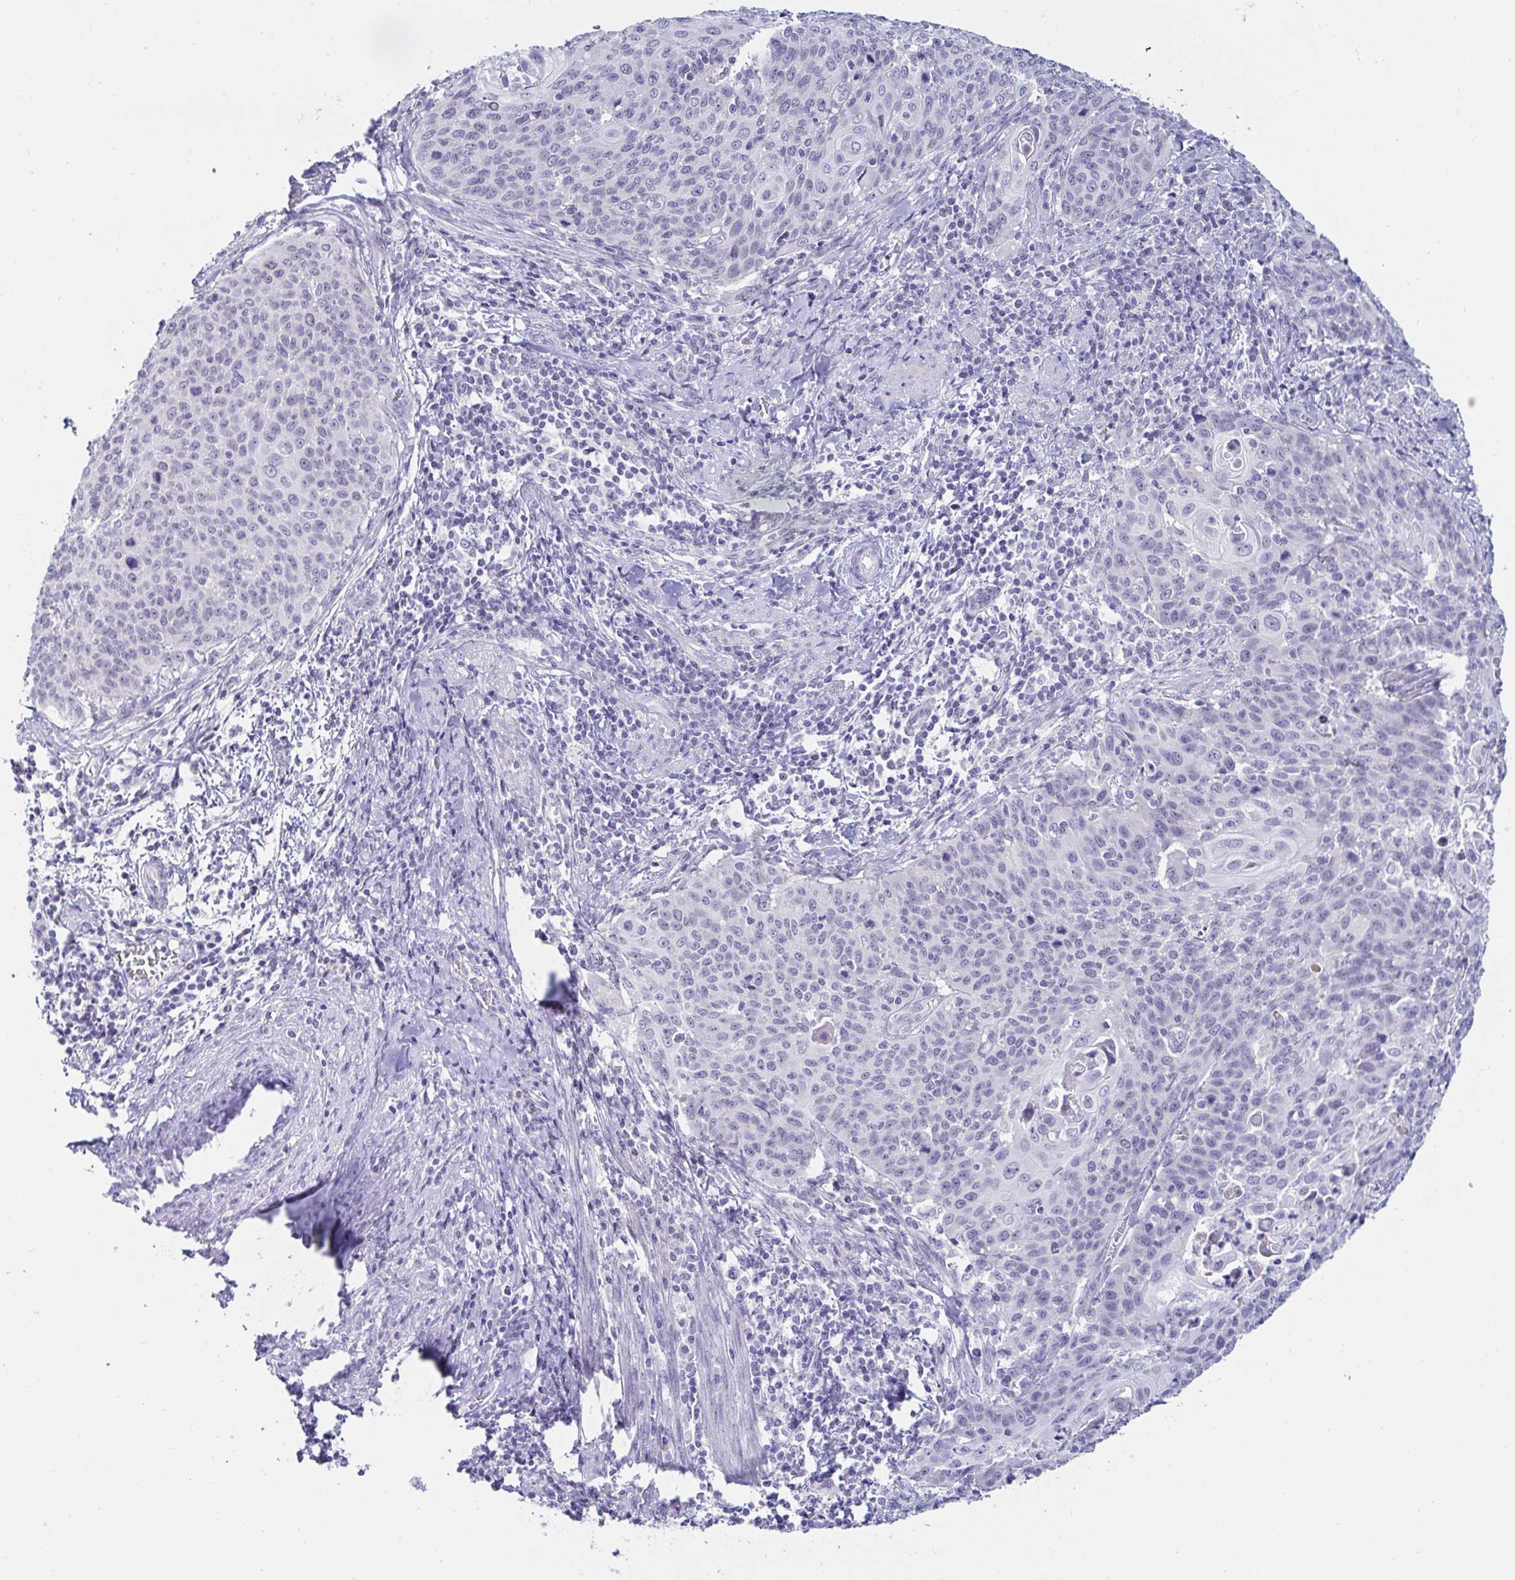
{"staining": {"intensity": "negative", "quantity": "none", "location": "none"}, "tissue": "cervical cancer", "cell_type": "Tumor cells", "image_type": "cancer", "snomed": [{"axis": "morphology", "description": "Squamous cell carcinoma, NOS"}, {"axis": "topography", "description": "Cervix"}], "caption": "IHC of cervical cancer (squamous cell carcinoma) demonstrates no positivity in tumor cells.", "gene": "OR10K1", "patient": {"sex": "female", "age": 65}}